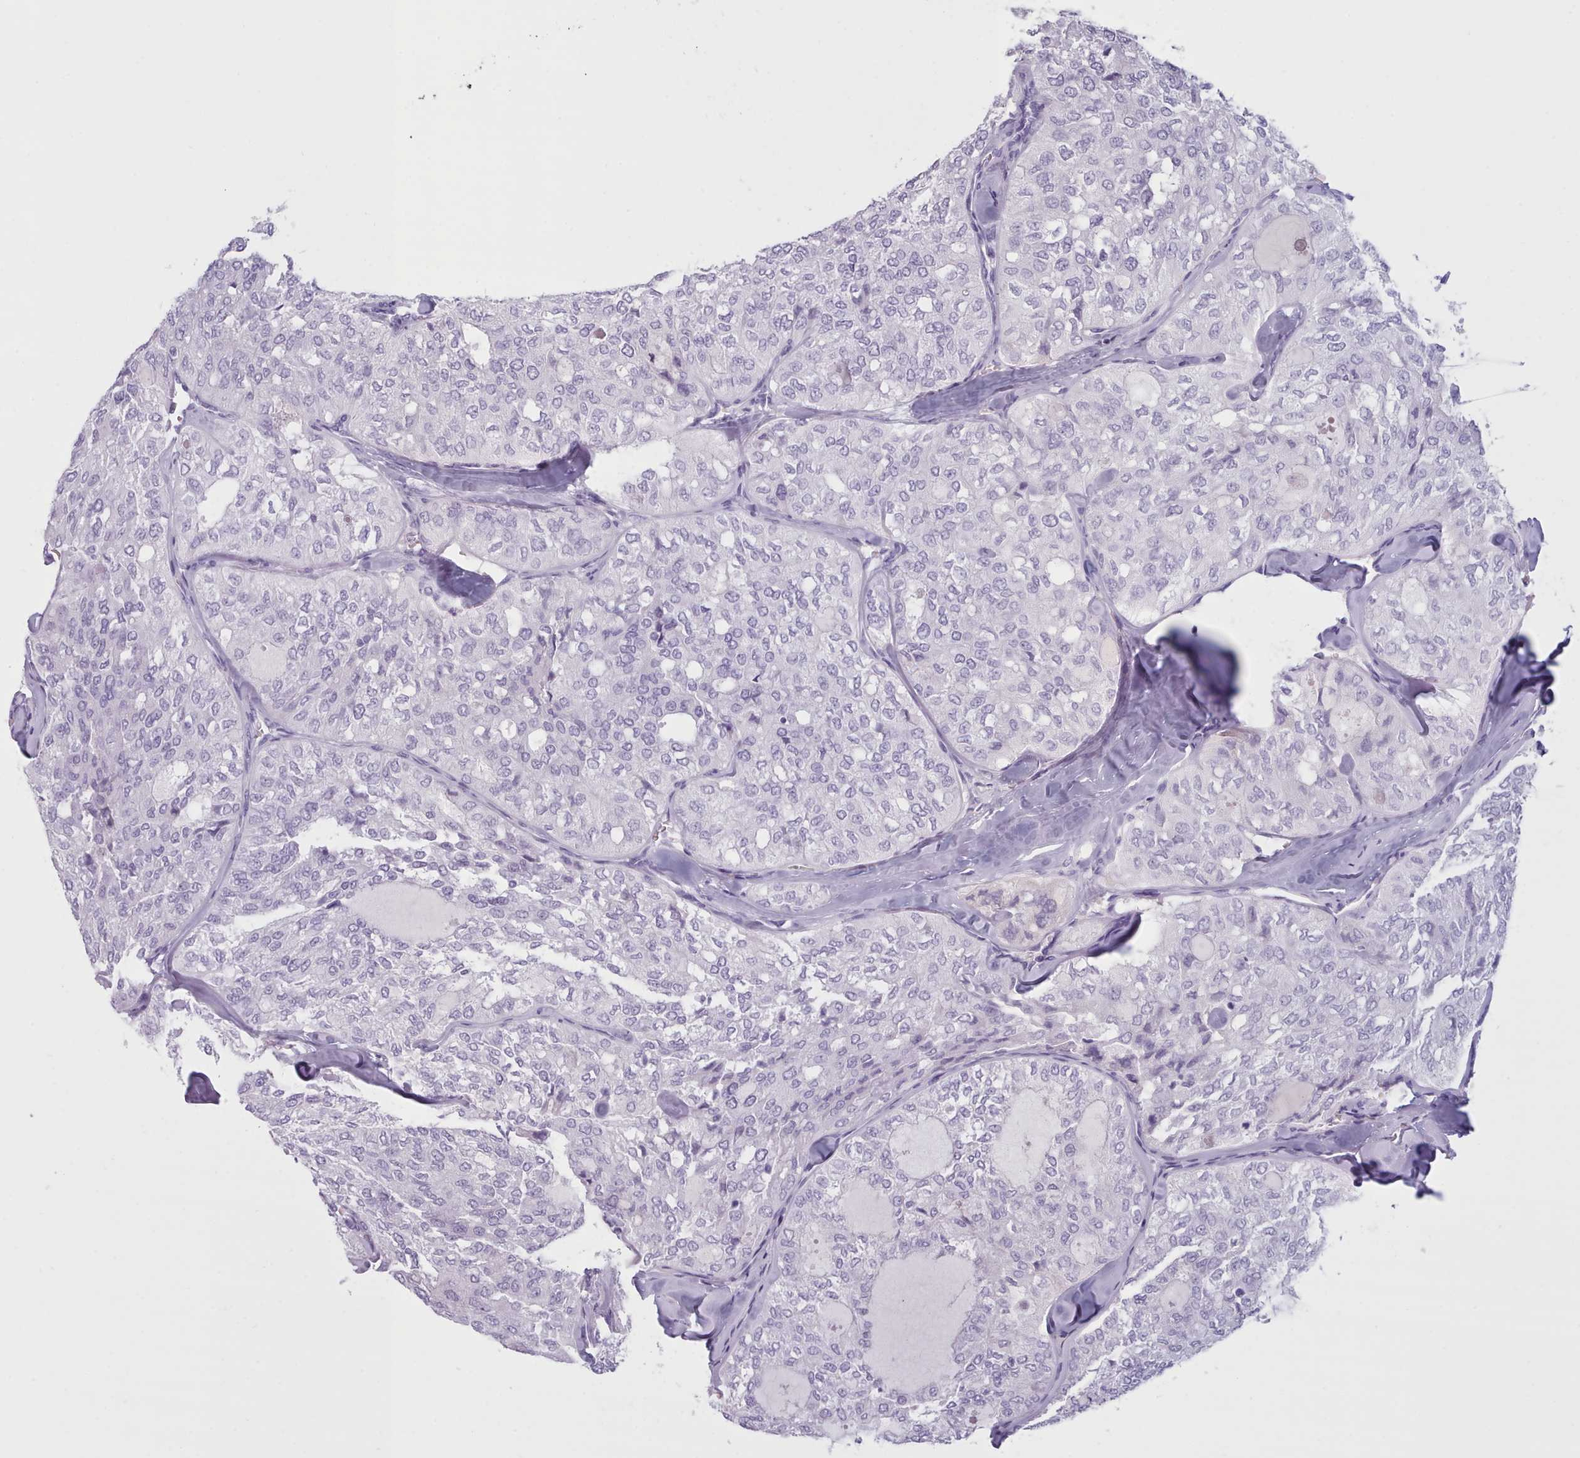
{"staining": {"intensity": "negative", "quantity": "none", "location": "none"}, "tissue": "thyroid cancer", "cell_type": "Tumor cells", "image_type": "cancer", "snomed": [{"axis": "morphology", "description": "Follicular adenoma carcinoma, NOS"}, {"axis": "topography", "description": "Thyroid gland"}], "caption": "DAB immunohistochemical staining of human thyroid cancer reveals no significant positivity in tumor cells.", "gene": "ZNF43", "patient": {"sex": "male", "age": 75}}